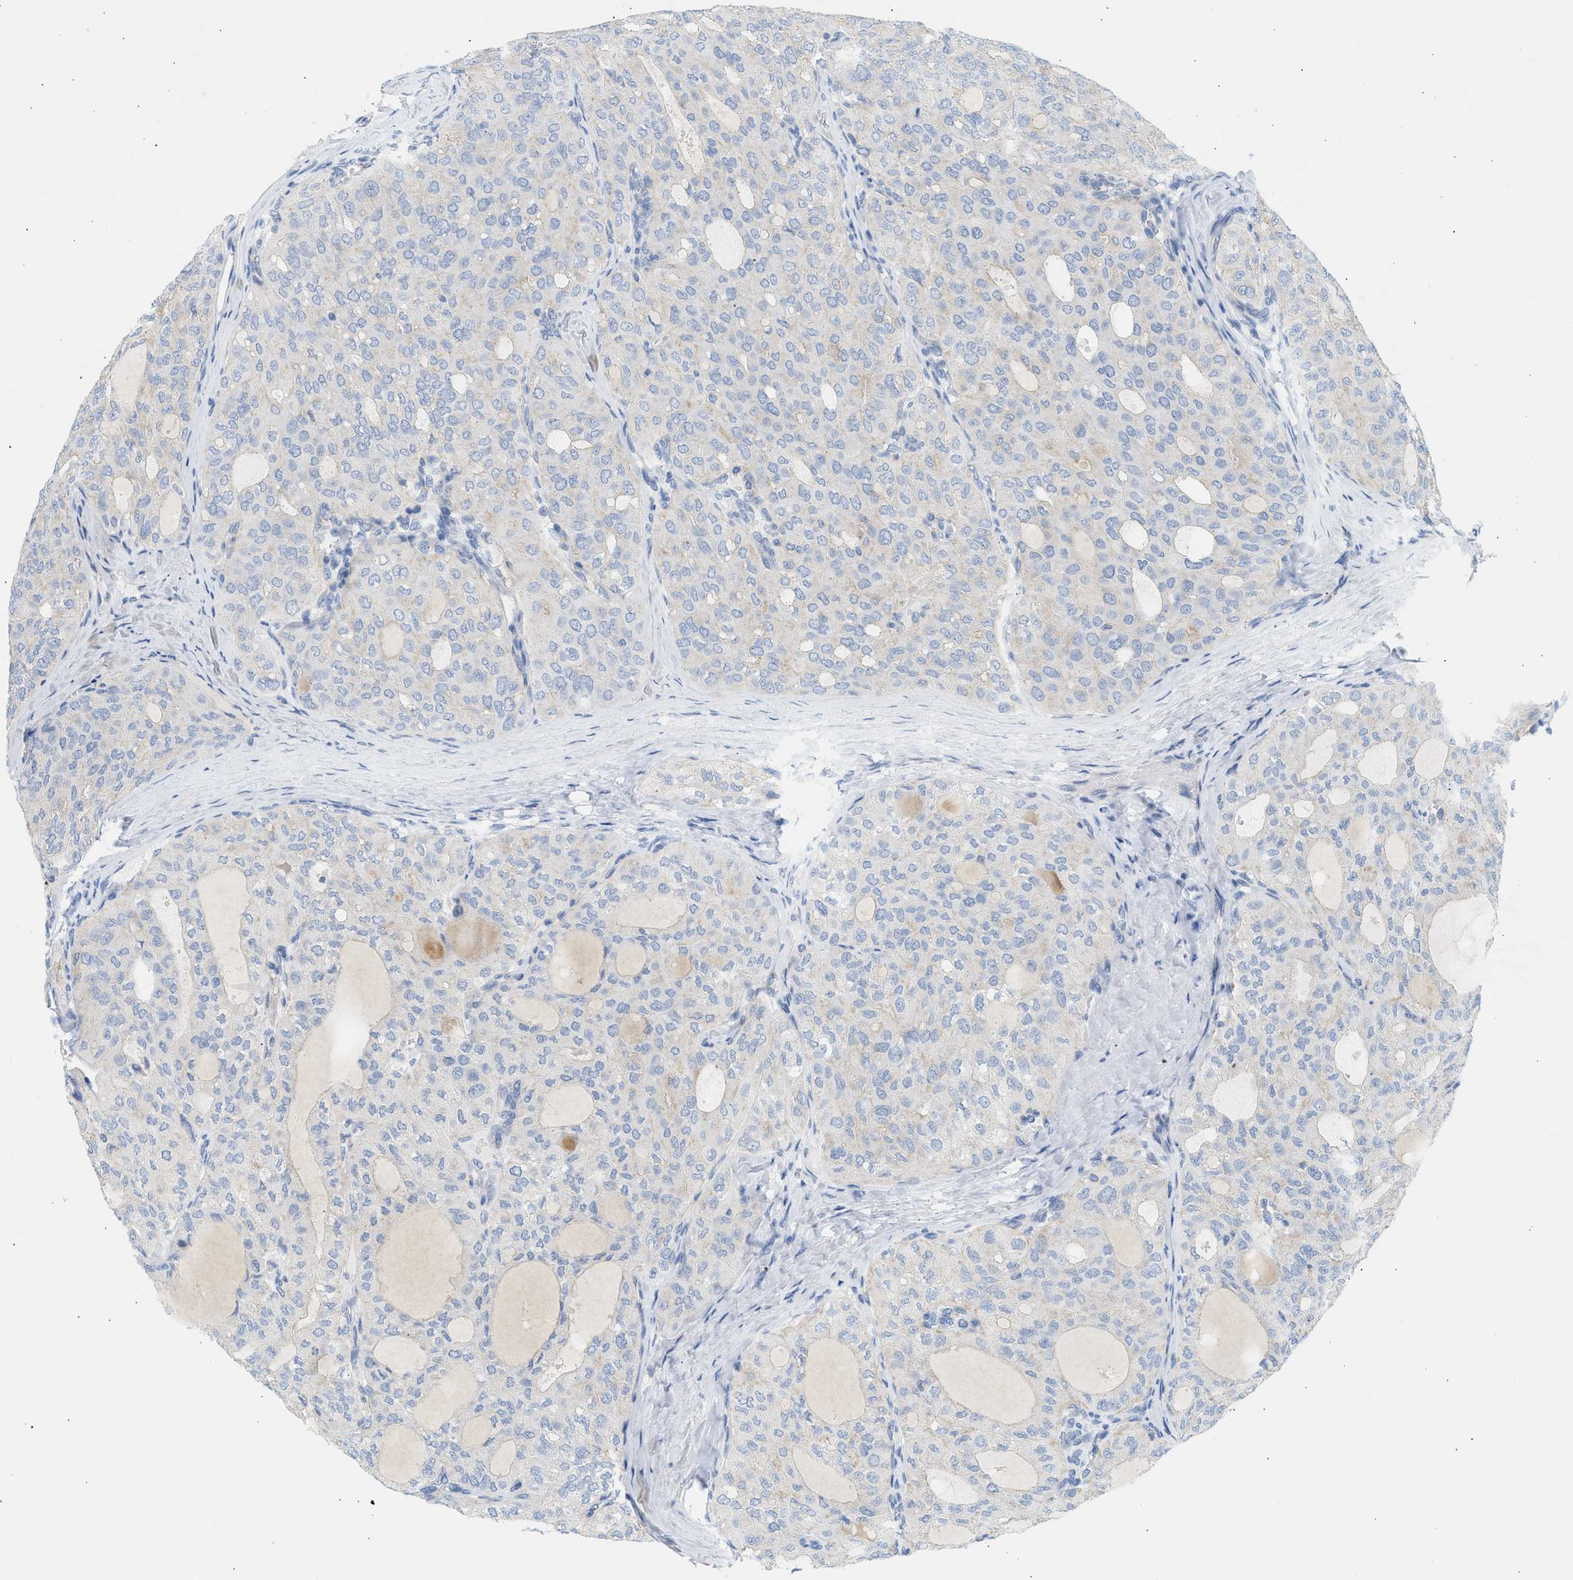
{"staining": {"intensity": "weak", "quantity": "<25%", "location": "cytoplasmic/membranous"}, "tissue": "thyroid cancer", "cell_type": "Tumor cells", "image_type": "cancer", "snomed": [{"axis": "morphology", "description": "Follicular adenoma carcinoma, NOS"}, {"axis": "topography", "description": "Thyroid gland"}], "caption": "The image shows no staining of tumor cells in thyroid cancer (follicular adenoma carcinoma). The staining is performed using DAB brown chromogen with nuclei counter-stained in using hematoxylin.", "gene": "NDUFS8", "patient": {"sex": "male", "age": 75}}